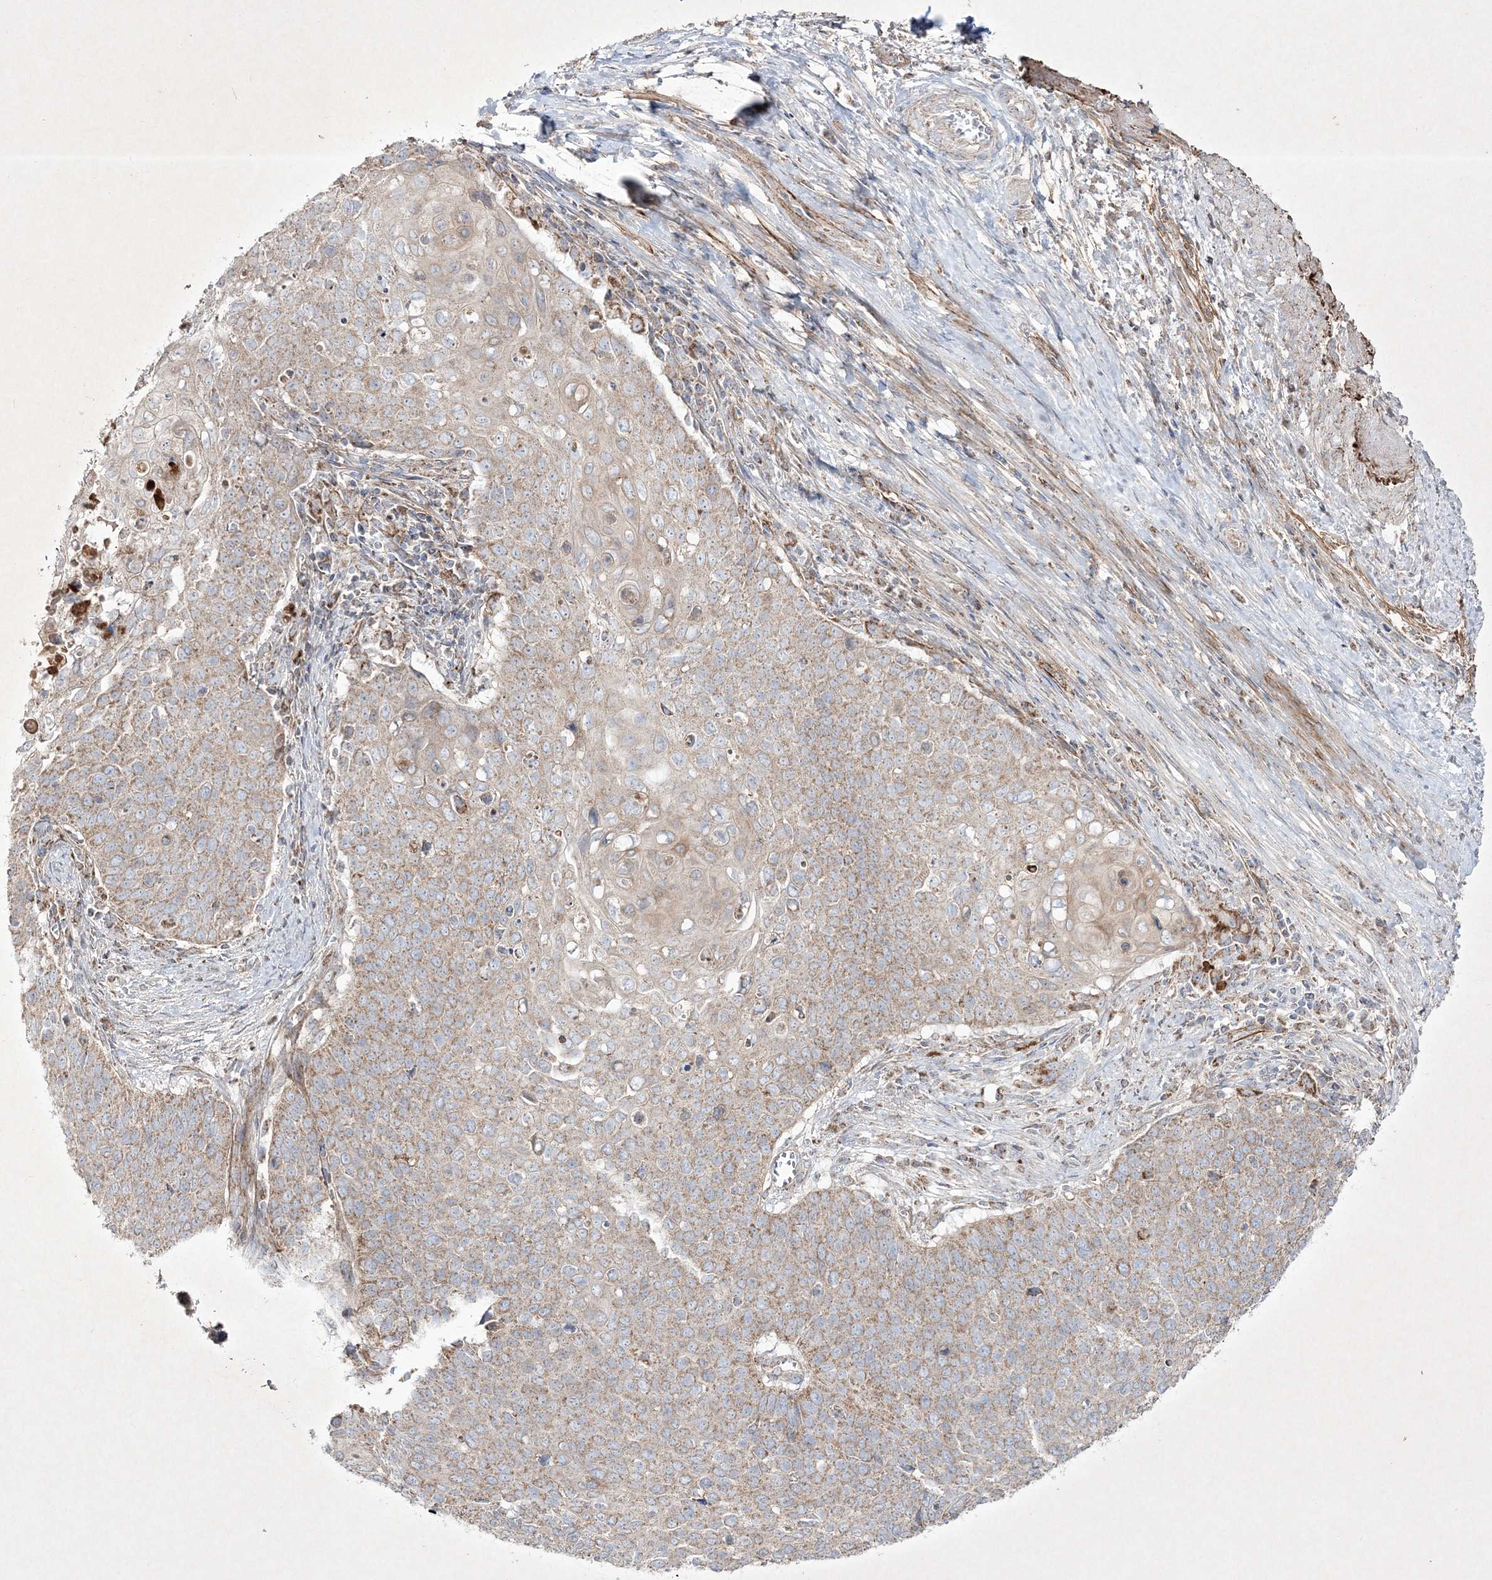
{"staining": {"intensity": "weak", "quantity": ">75%", "location": "cytoplasmic/membranous"}, "tissue": "cervical cancer", "cell_type": "Tumor cells", "image_type": "cancer", "snomed": [{"axis": "morphology", "description": "Squamous cell carcinoma, NOS"}, {"axis": "topography", "description": "Cervix"}], "caption": "Cervical cancer (squamous cell carcinoma) stained for a protein displays weak cytoplasmic/membranous positivity in tumor cells.", "gene": "RICTOR", "patient": {"sex": "female", "age": 39}}